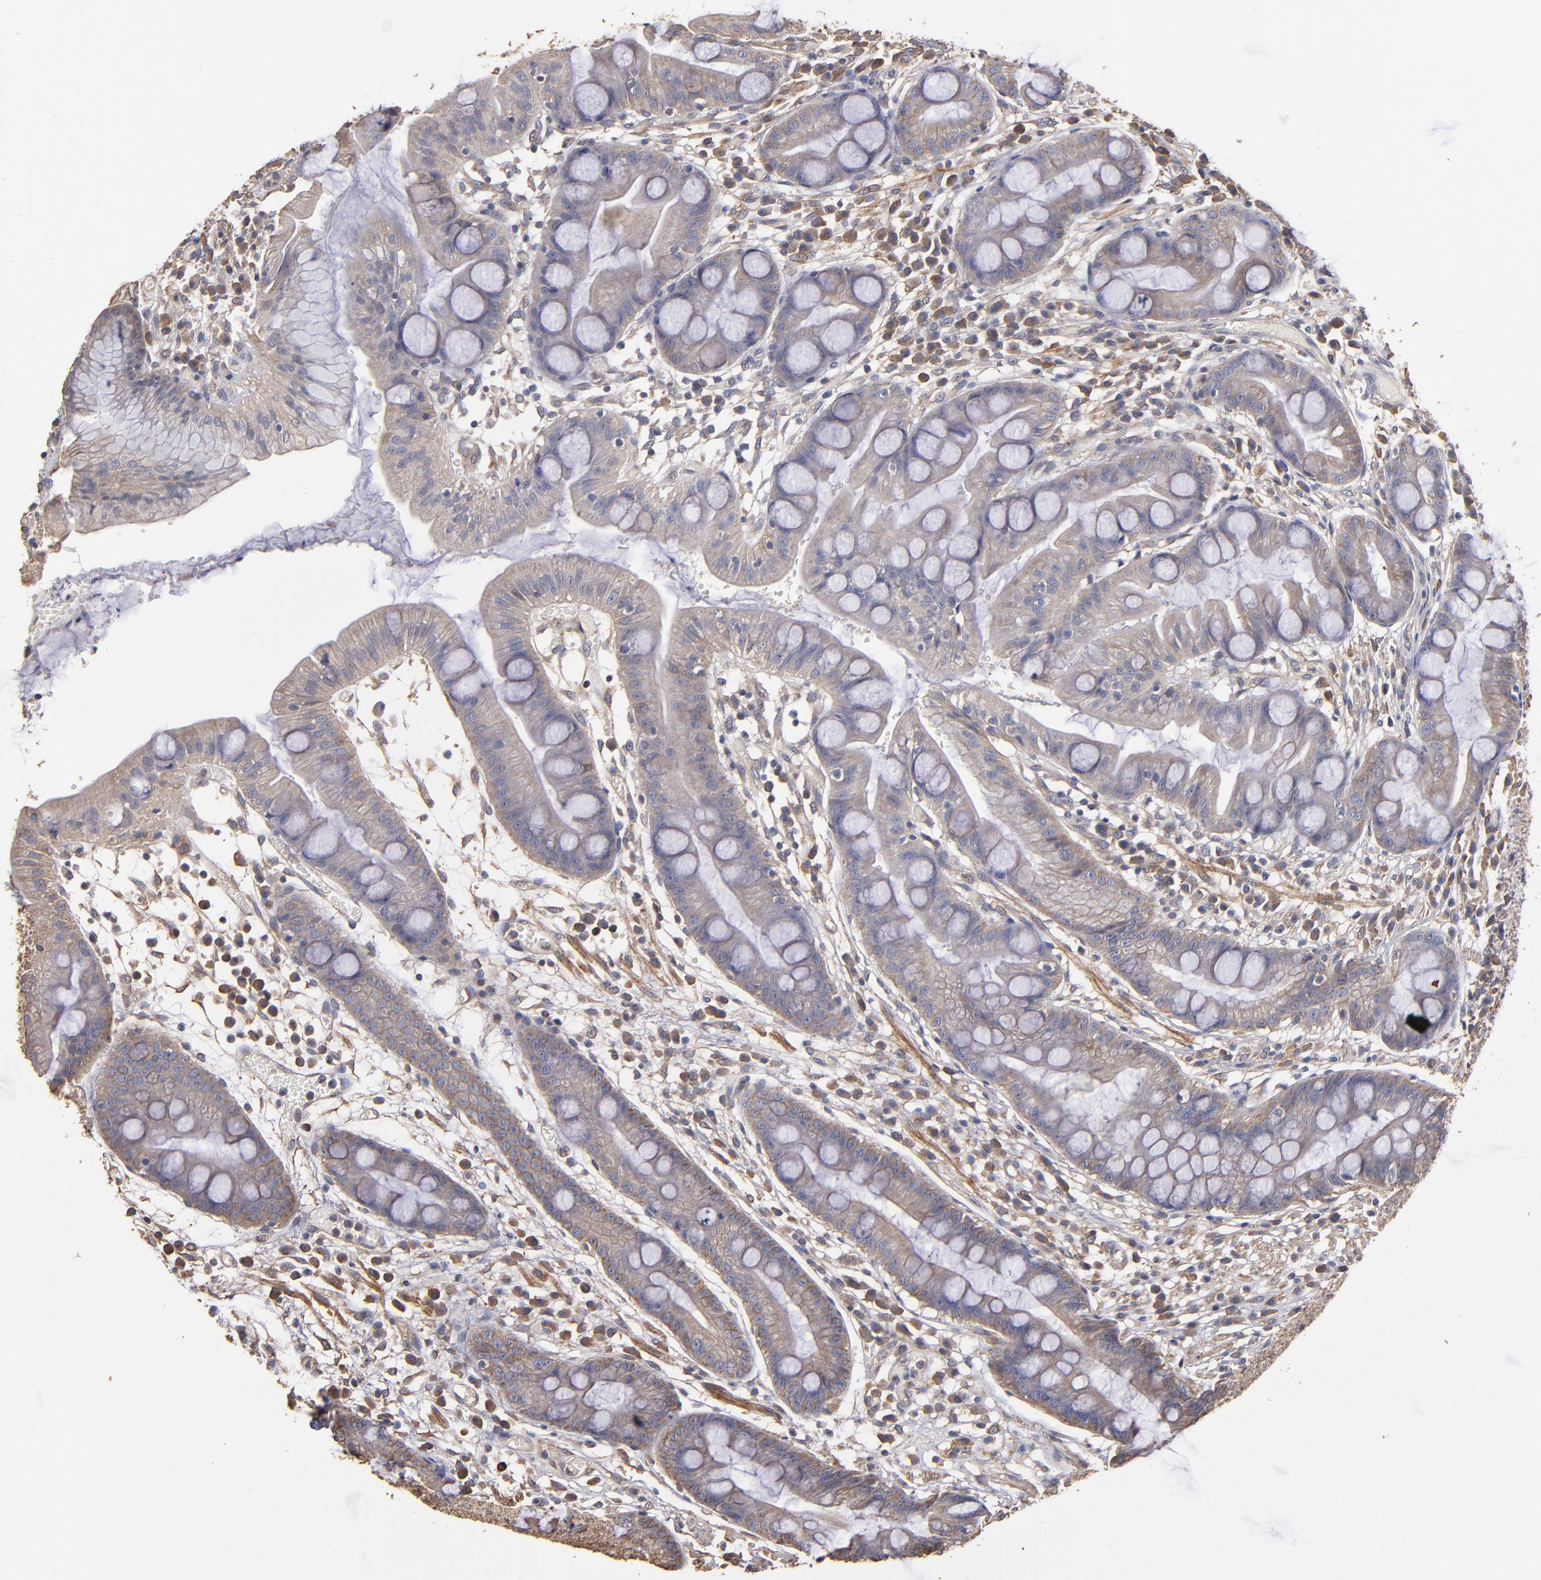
{"staining": {"intensity": "moderate", "quantity": ">75%", "location": "cytoplasmic/membranous"}, "tissue": "stomach", "cell_type": "Glandular cells", "image_type": "normal", "snomed": [{"axis": "morphology", "description": "Normal tissue, NOS"}, {"axis": "morphology", "description": "Inflammation, NOS"}, {"axis": "topography", "description": "Stomach, lower"}], "caption": "Stomach stained with immunohistochemistry (IHC) exhibits moderate cytoplasmic/membranous staining in approximately >75% of glandular cells. The staining was performed using DAB (3,3'-diaminobenzidine), with brown indicating positive protein expression. Nuclei are stained blue with hematoxylin.", "gene": "DMD", "patient": {"sex": "male", "age": 59}}